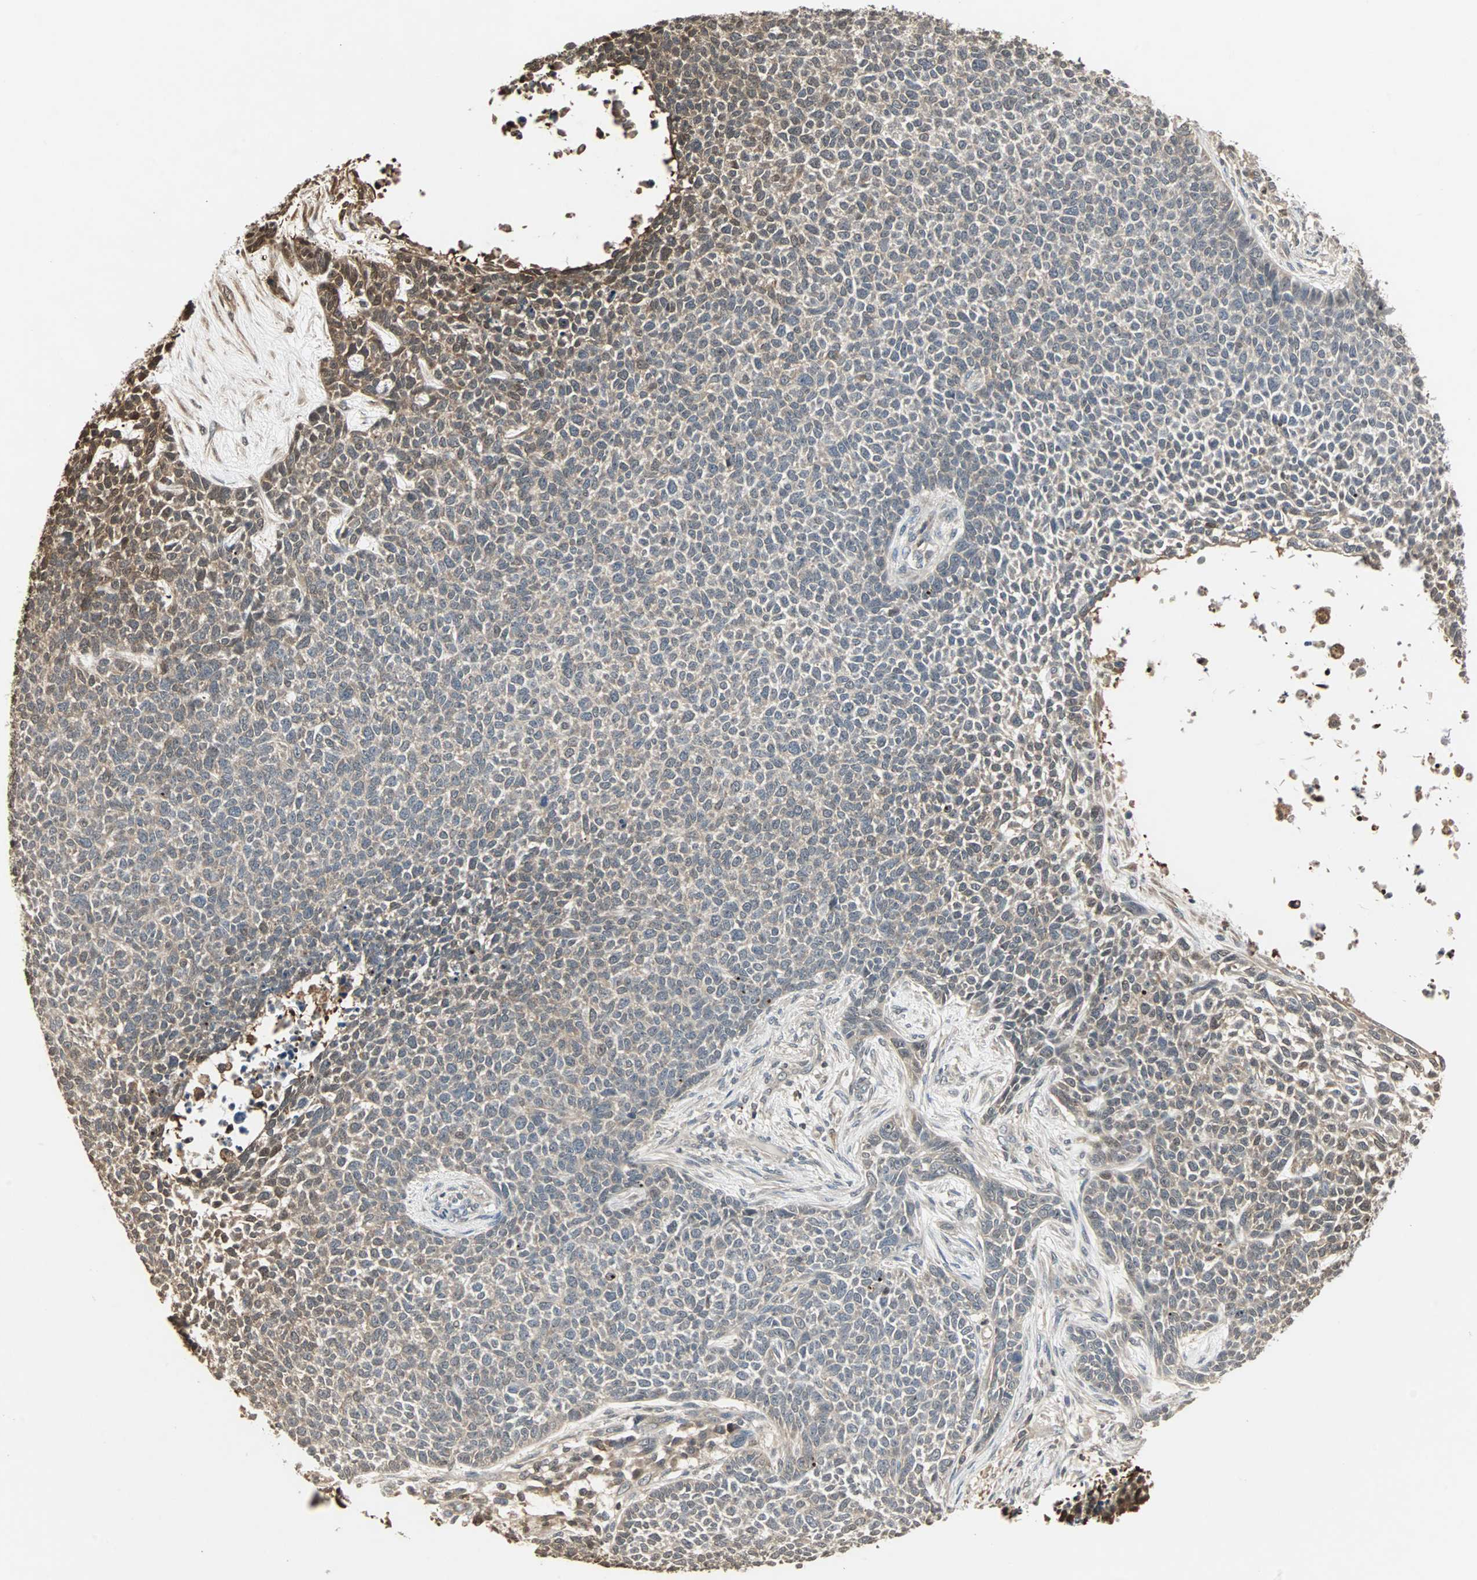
{"staining": {"intensity": "moderate", "quantity": ">75%", "location": "cytoplasmic/membranous"}, "tissue": "skin cancer", "cell_type": "Tumor cells", "image_type": "cancer", "snomed": [{"axis": "morphology", "description": "Basal cell carcinoma"}, {"axis": "topography", "description": "Skin"}], "caption": "IHC histopathology image of human skin cancer stained for a protein (brown), which exhibits medium levels of moderate cytoplasmic/membranous staining in about >75% of tumor cells.", "gene": "DRG2", "patient": {"sex": "female", "age": 84}}